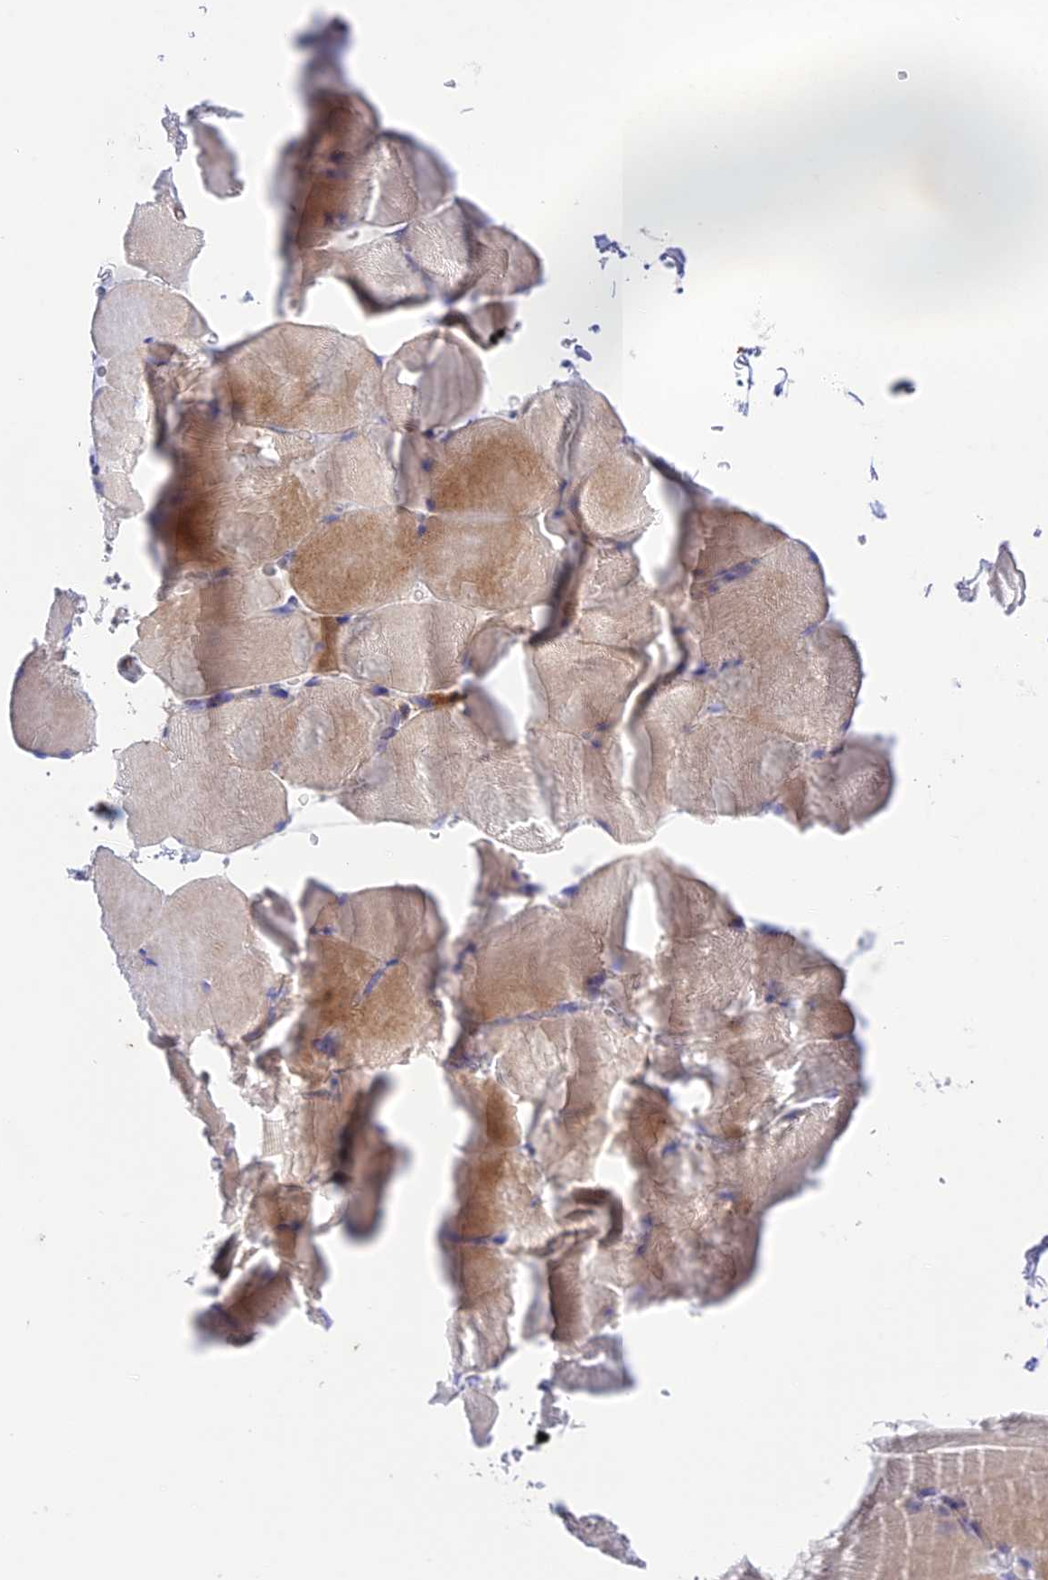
{"staining": {"intensity": "weak", "quantity": "<25%", "location": "cytoplasmic/membranous"}, "tissue": "skeletal muscle", "cell_type": "Myocytes", "image_type": "normal", "snomed": [{"axis": "morphology", "description": "Normal tissue, NOS"}, {"axis": "topography", "description": "Skeletal muscle"}, {"axis": "topography", "description": "Parathyroid gland"}], "caption": "Immunohistochemical staining of unremarkable skeletal muscle exhibits no significant staining in myocytes.", "gene": "CHSY3", "patient": {"sex": "female", "age": 37}}